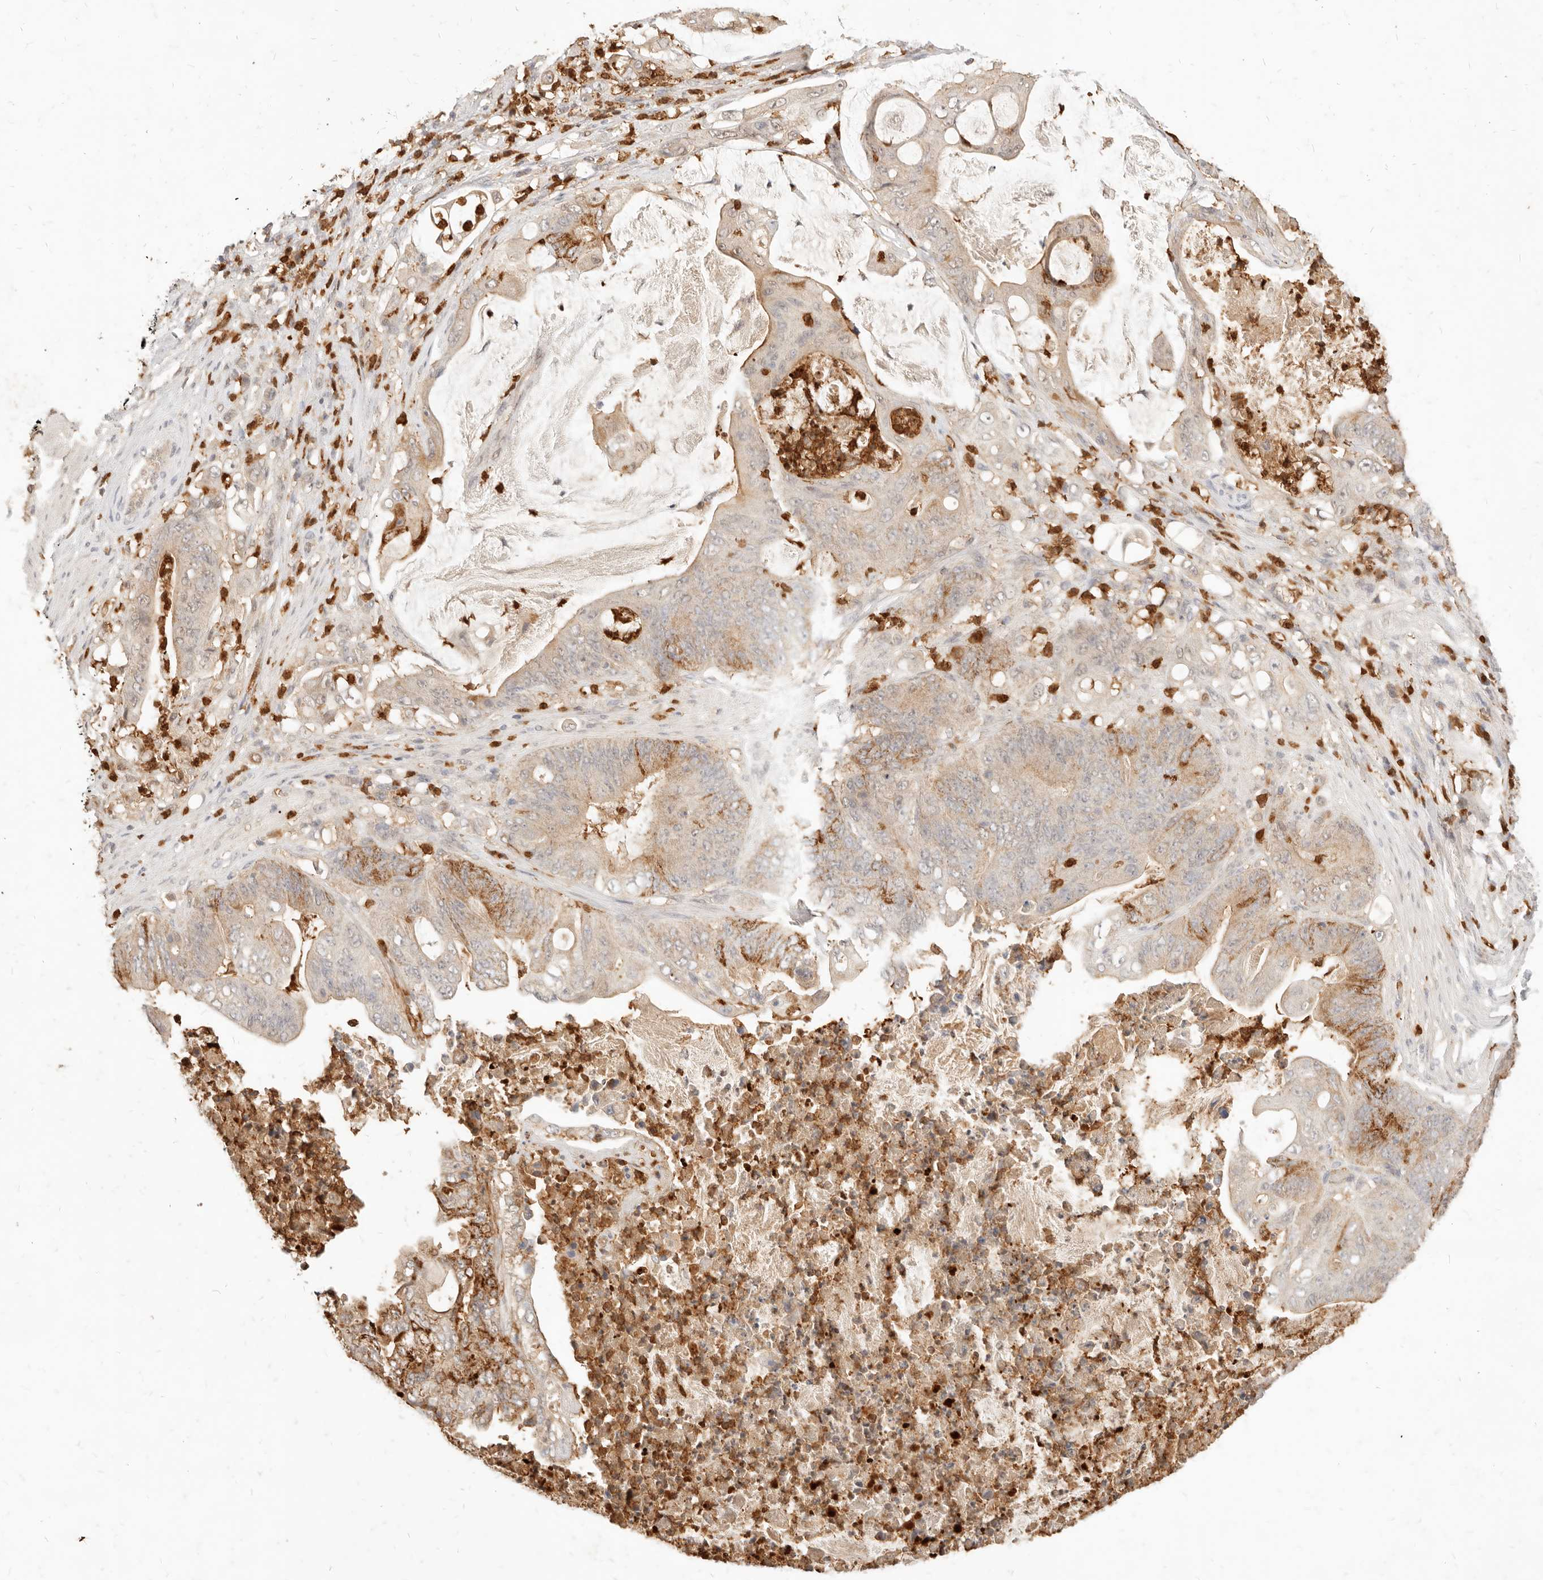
{"staining": {"intensity": "moderate", "quantity": "25%-75%", "location": "cytoplasmic/membranous"}, "tissue": "stomach cancer", "cell_type": "Tumor cells", "image_type": "cancer", "snomed": [{"axis": "morphology", "description": "Adenocarcinoma, NOS"}, {"axis": "topography", "description": "Stomach"}], "caption": "The histopathology image demonstrates staining of adenocarcinoma (stomach), revealing moderate cytoplasmic/membranous protein staining (brown color) within tumor cells.", "gene": "TMTC2", "patient": {"sex": "female", "age": 73}}